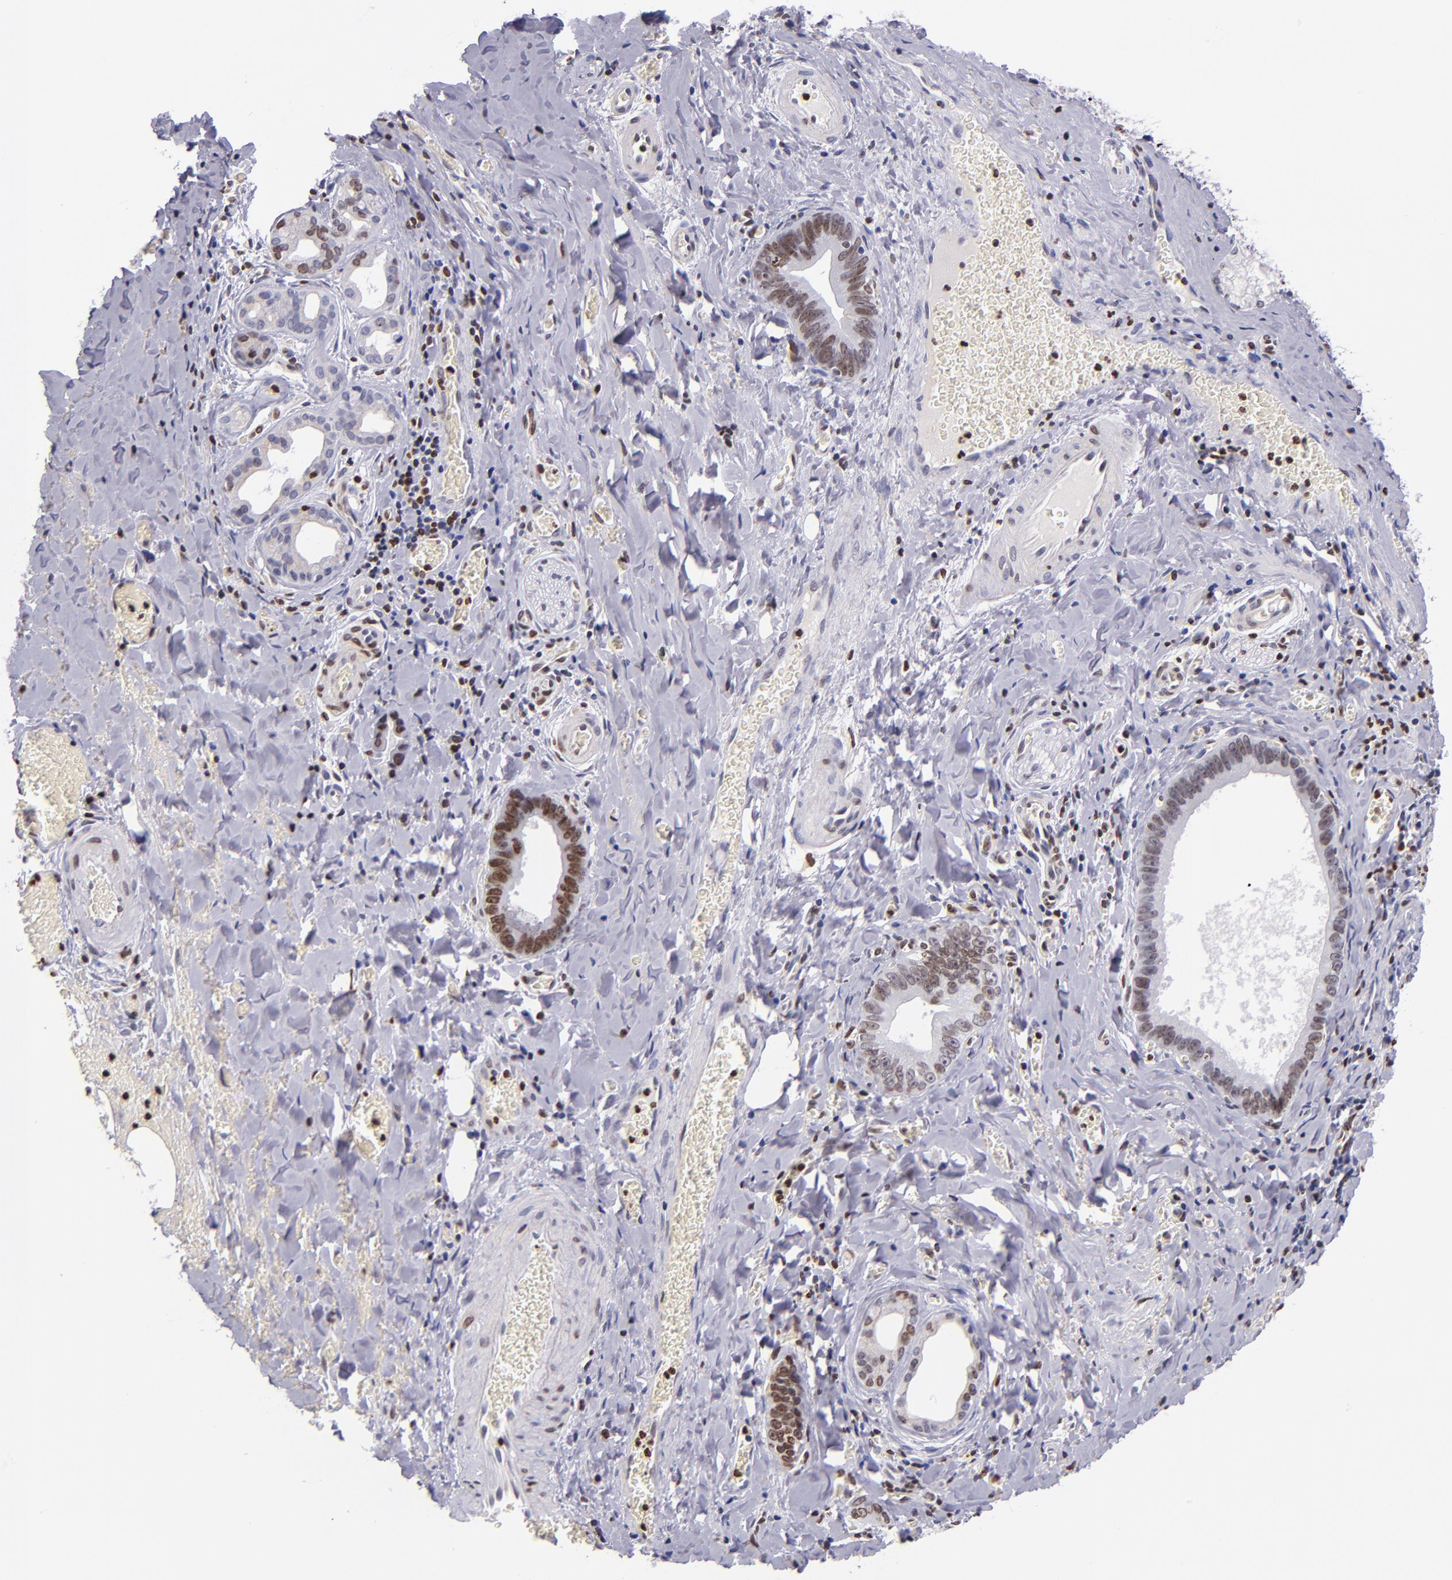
{"staining": {"intensity": "moderate", "quantity": "25%-75%", "location": "nuclear"}, "tissue": "liver cancer", "cell_type": "Tumor cells", "image_type": "cancer", "snomed": [{"axis": "morphology", "description": "Cholangiocarcinoma"}, {"axis": "topography", "description": "Liver"}], "caption": "This is a histology image of immunohistochemistry staining of liver cancer, which shows moderate positivity in the nuclear of tumor cells.", "gene": "CDKL5", "patient": {"sex": "female", "age": 55}}